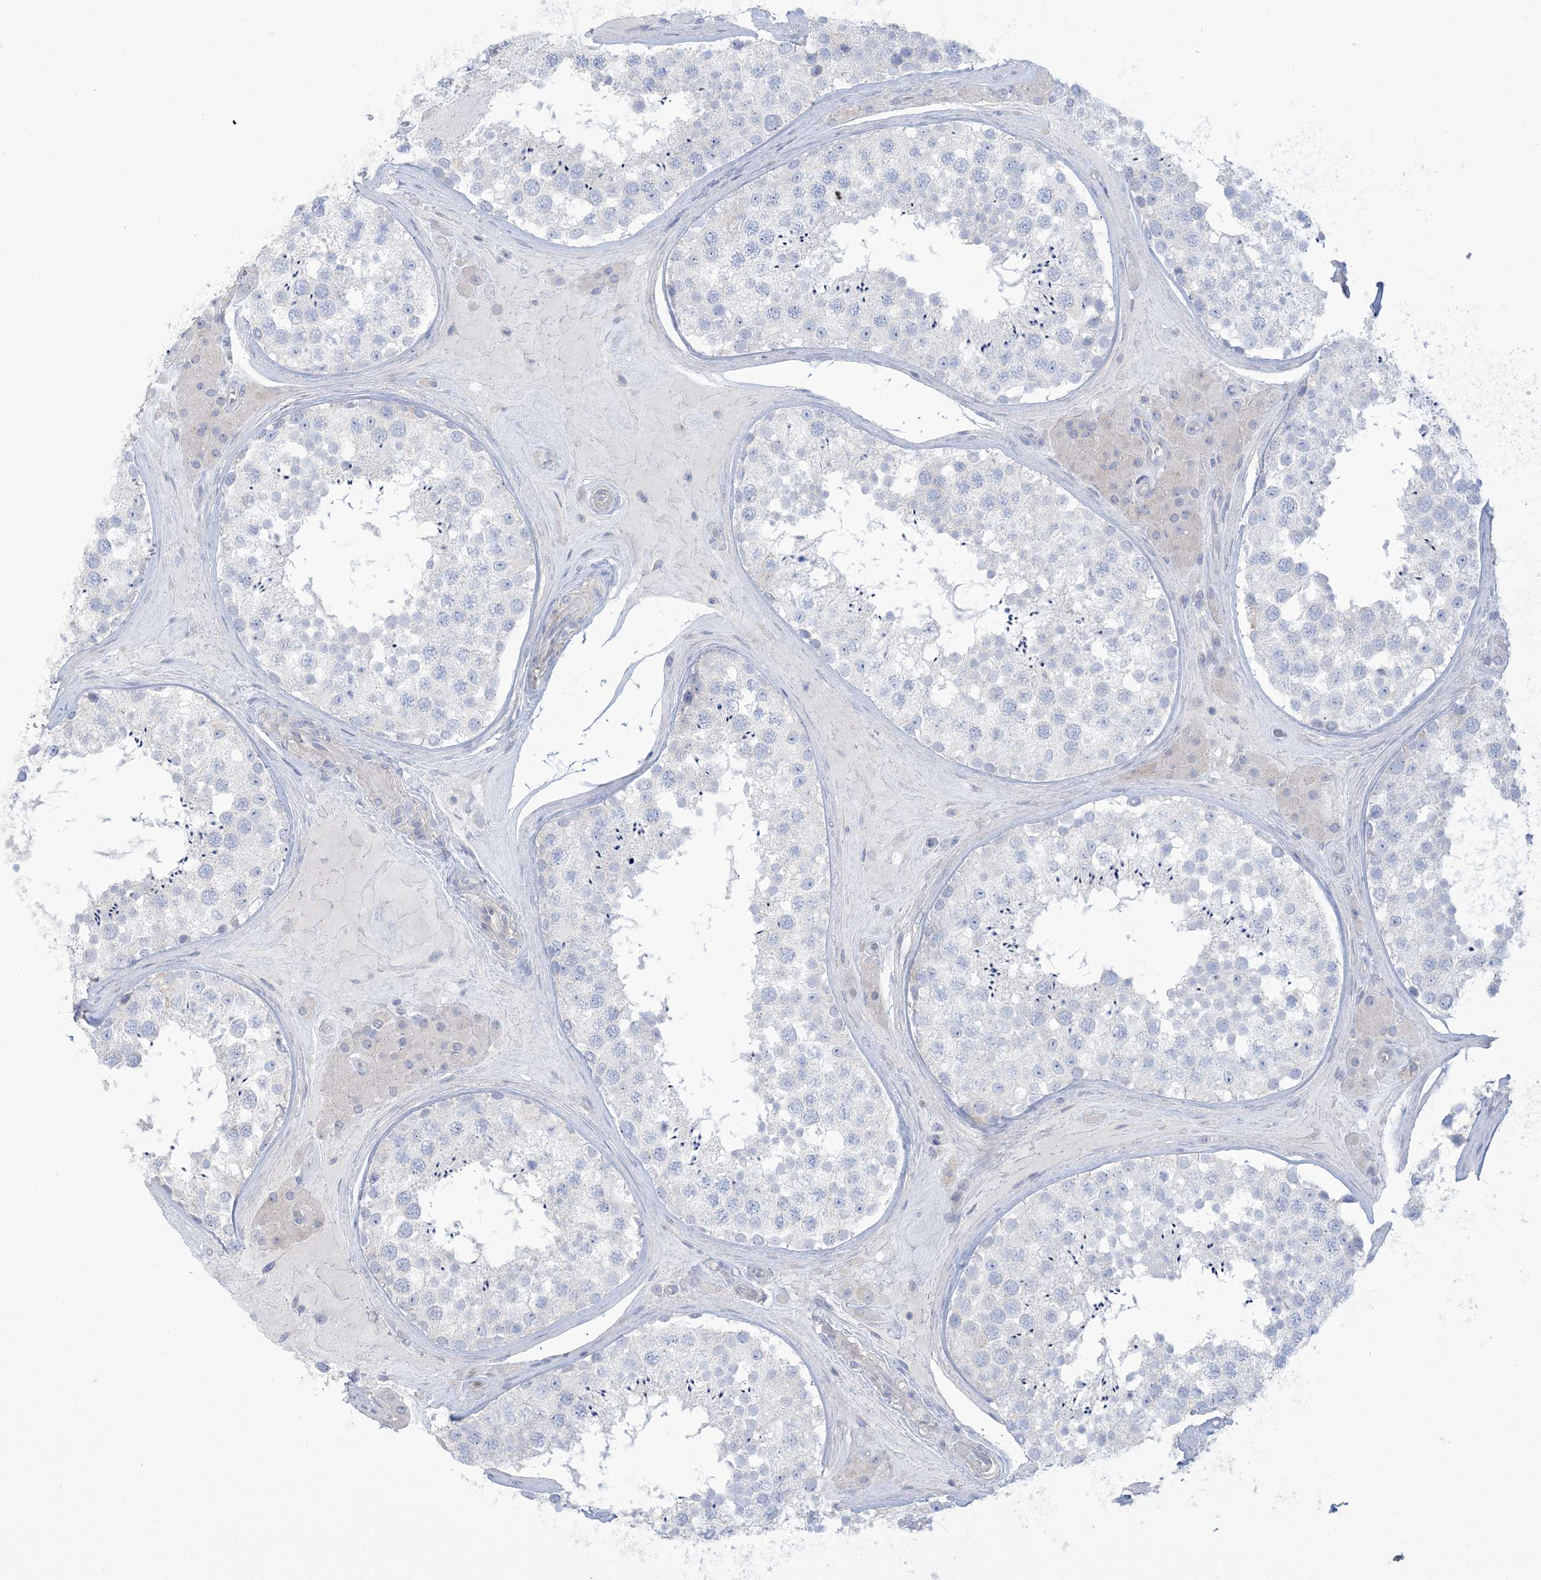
{"staining": {"intensity": "negative", "quantity": "none", "location": "none"}, "tissue": "testis", "cell_type": "Cells in seminiferous ducts", "image_type": "normal", "snomed": [{"axis": "morphology", "description": "Normal tissue, NOS"}, {"axis": "topography", "description": "Testis"}], "caption": "Immunohistochemistry micrograph of benign testis: testis stained with DAB (3,3'-diaminobenzidine) displays no significant protein expression in cells in seminiferous ducts. (IHC, brightfield microscopy, high magnification).", "gene": "MTHFD2L", "patient": {"sex": "male", "age": 46}}